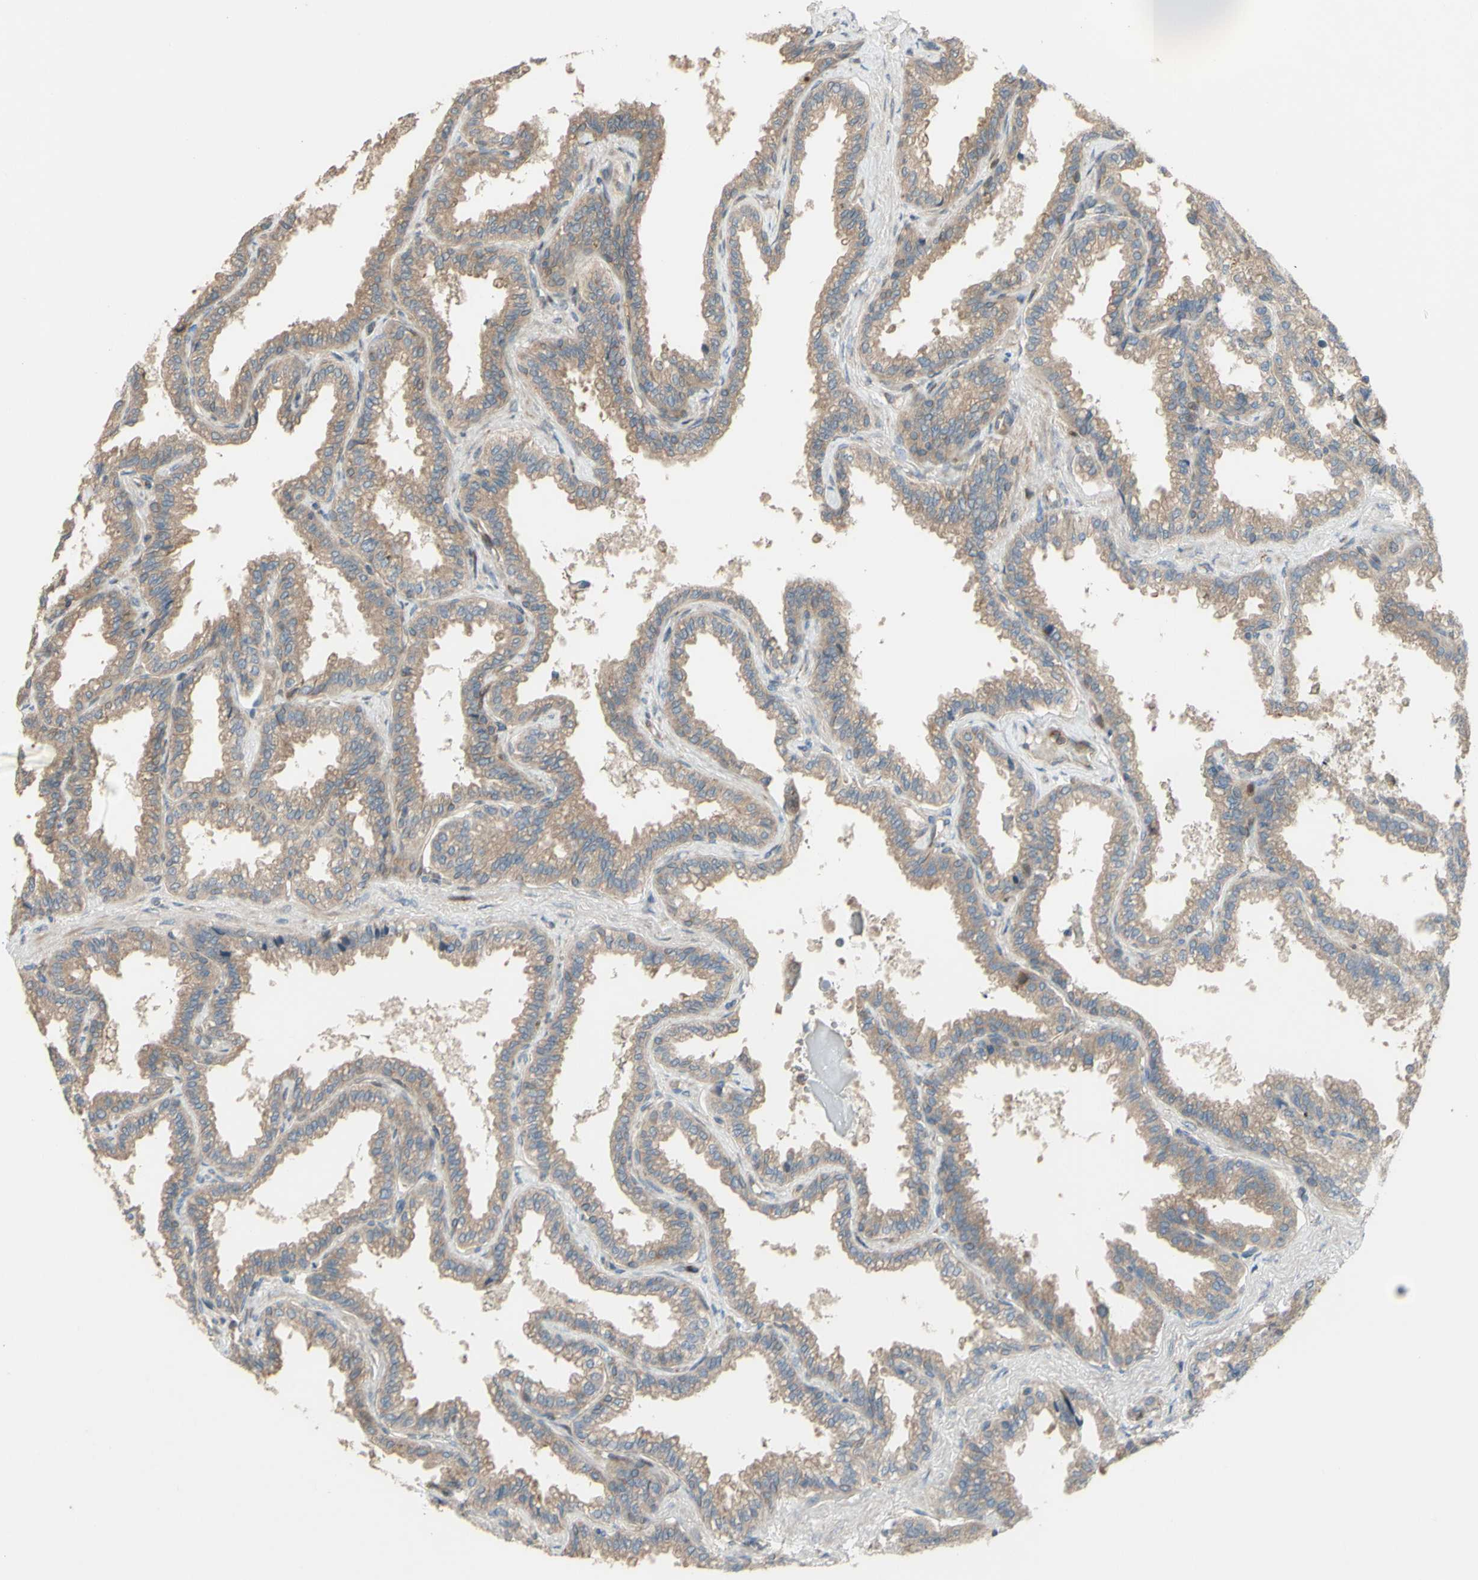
{"staining": {"intensity": "weak", "quantity": ">75%", "location": "cytoplasmic/membranous"}, "tissue": "seminal vesicle", "cell_type": "Glandular cells", "image_type": "normal", "snomed": [{"axis": "morphology", "description": "Normal tissue, NOS"}, {"axis": "topography", "description": "Seminal veicle"}], "caption": "IHC image of benign seminal vesicle: human seminal vesicle stained using immunohistochemistry (IHC) shows low levels of weak protein expression localized specifically in the cytoplasmic/membranous of glandular cells, appearing as a cytoplasmic/membranous brown color.", "gene": "SPTLC1", "patient": {"sex": "male", "age": 46}}